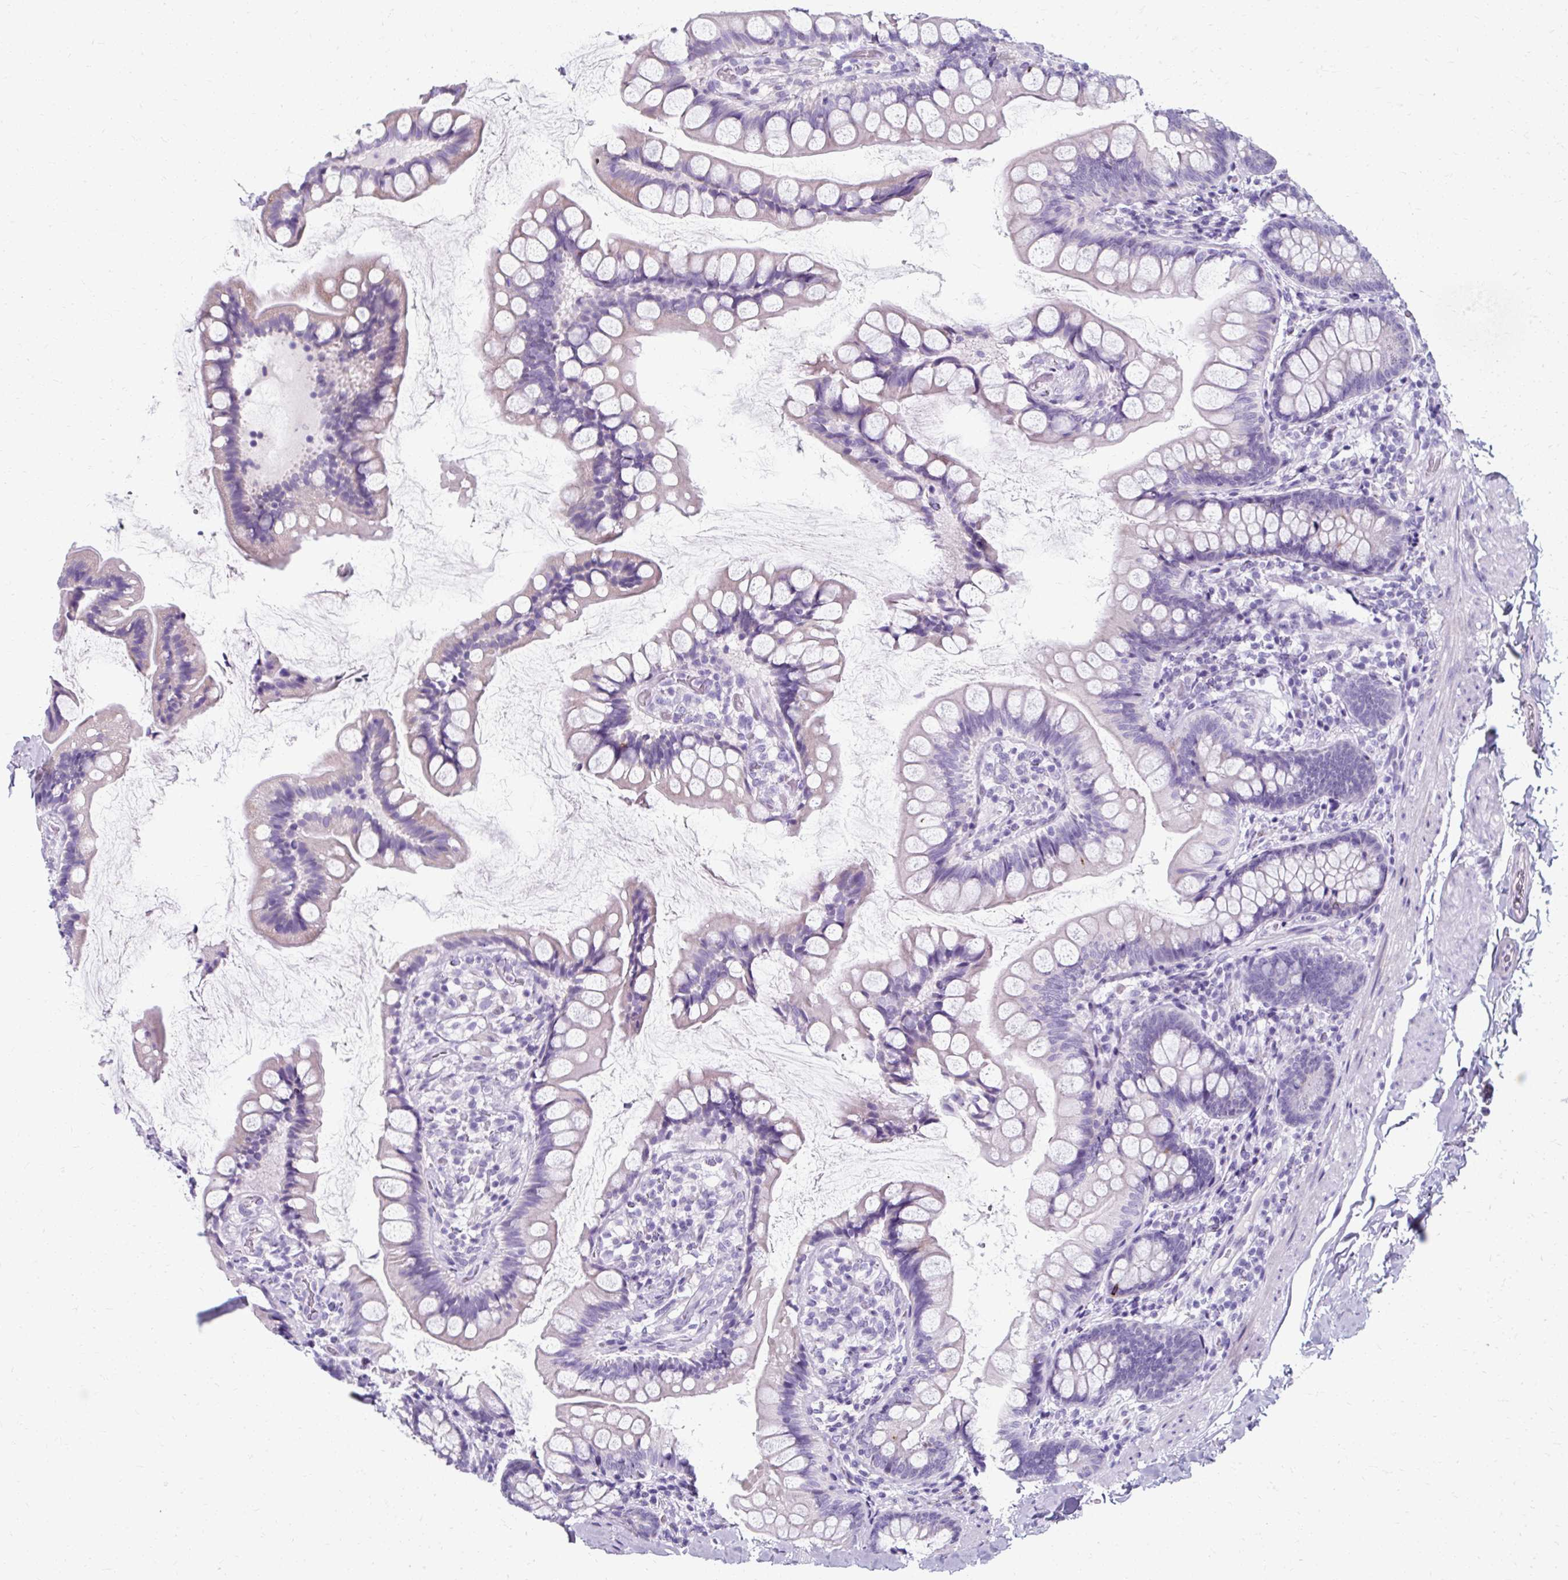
{"staining": {"intensity": "strong", "quantity": "<25%", "location": "cytoplasmic/membranous"}, "tissue": "small intestine", "cell_type": "Glandular cells", "image_type": "normal", "snomed": [{"axis": "morphology", "description": "Normal tissue, NOS"}, {"axis": "topography", "description": "Small intestine"}], "caption": "IHC photomicrograph of normal small intestine: small intestine stained using IHC displays medium levels of strong protein expression localized specifically in the cytoplasmic/membranous of glandular cells, appearing as a cytoplasmic/membranous brown color.", "gene": "ZNF555", "patient": {"sex": "male", "age": 70}}